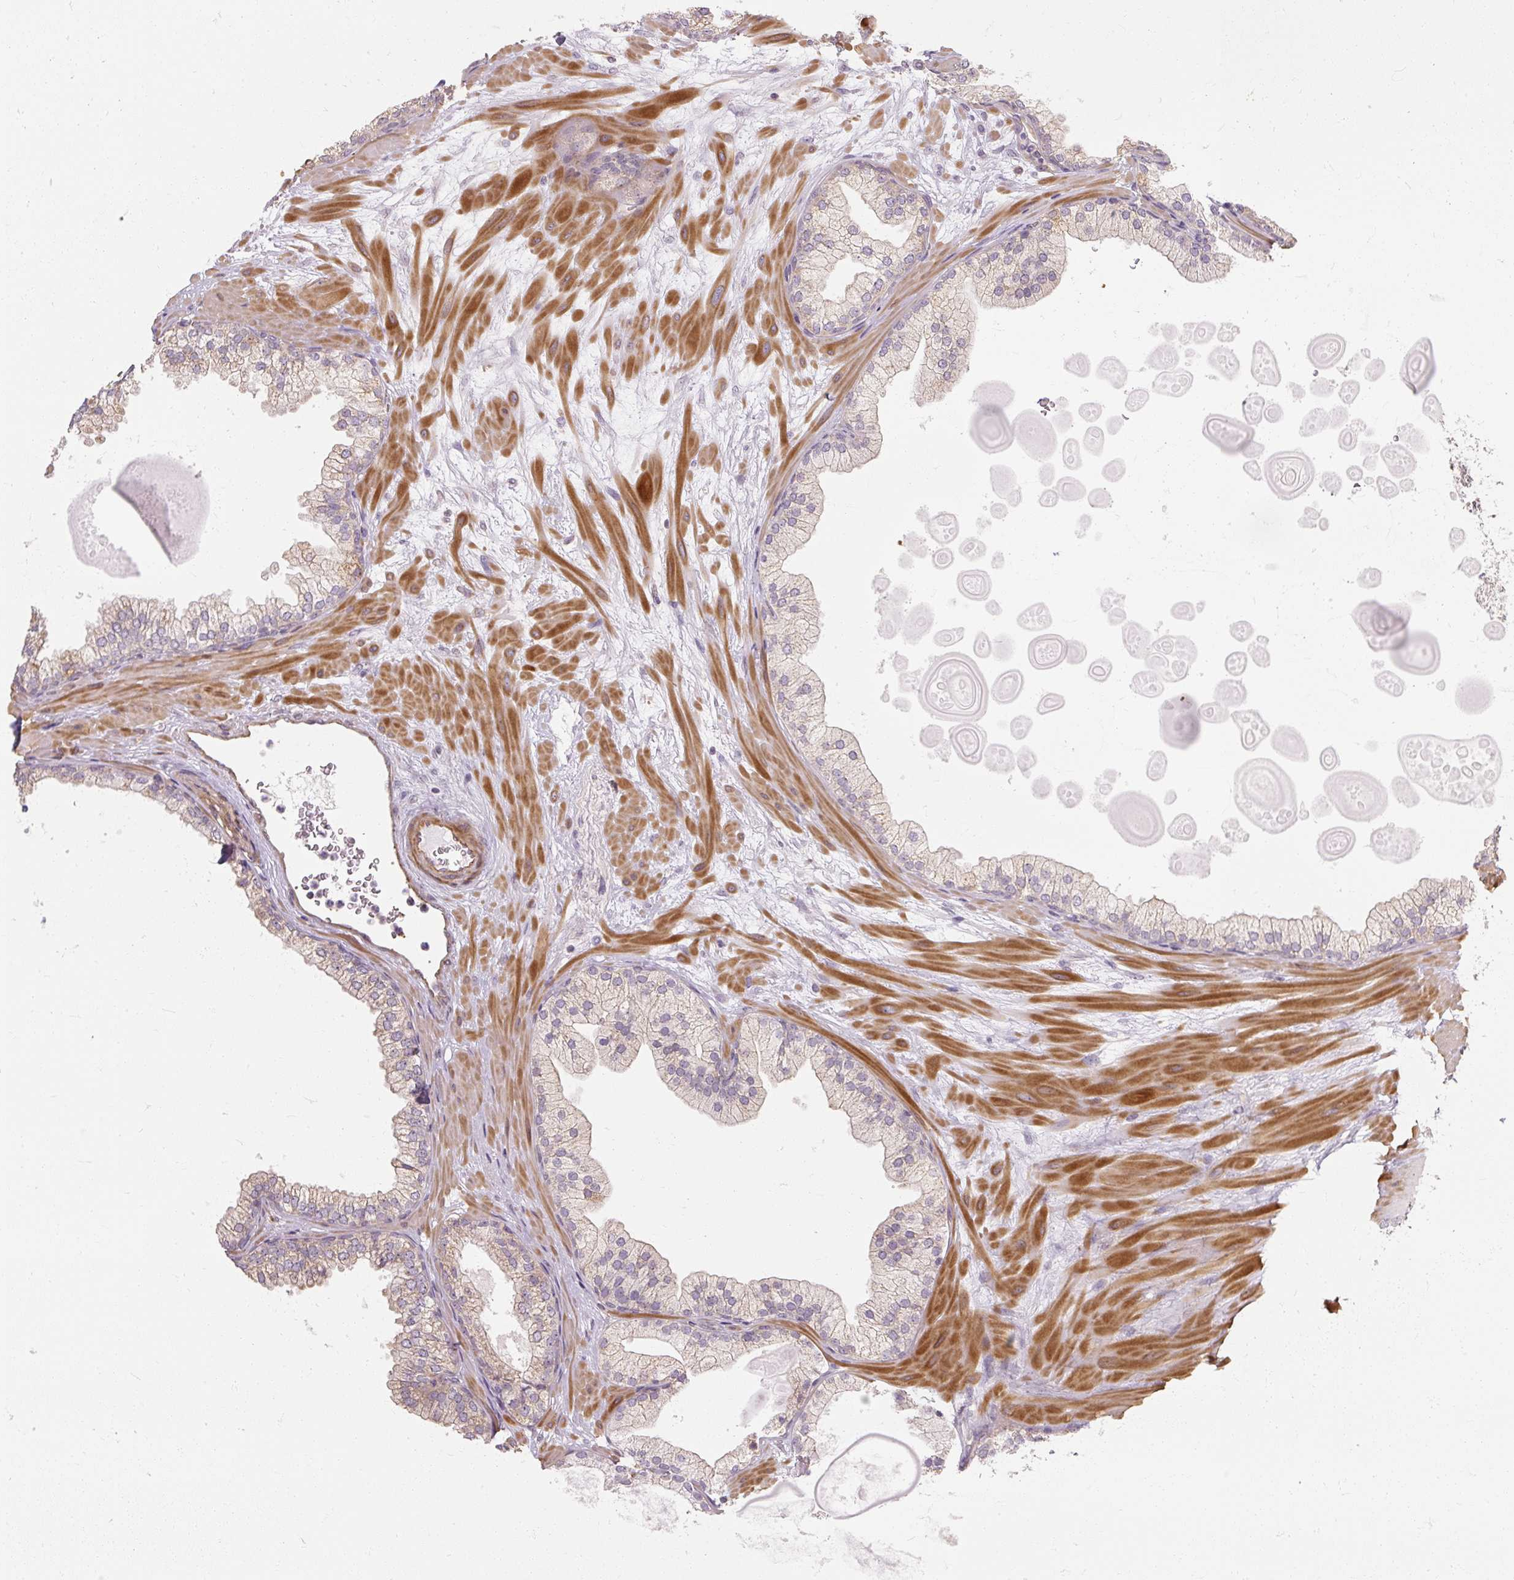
{"staining": {"intensity": "weak", "quantity": "<25%", "location": "cytoplasmic/membranous"}, "tissue": "prostate", "cell_type": "Glandular cells", "image_type": "normal", "snomed": [{"axis": "morphology", "description": "Normal tissue, NOS"}, {"axis": "topography", "description": "Prostate"}, {"axis": "topography", "description": "Peripheral nerve tissue"}], "caption": "Immunohistochemical staining of normal human prostate displays no significant staining in glandular cells. Brightfield microscopy of IHC stained with DAB (3,3'-diaminobenzidine) (brown) and hematoxylin (blue), captured at high magnification.", "gene": "RB1CC1", "patient": {"sex": "male", "age": 61}}